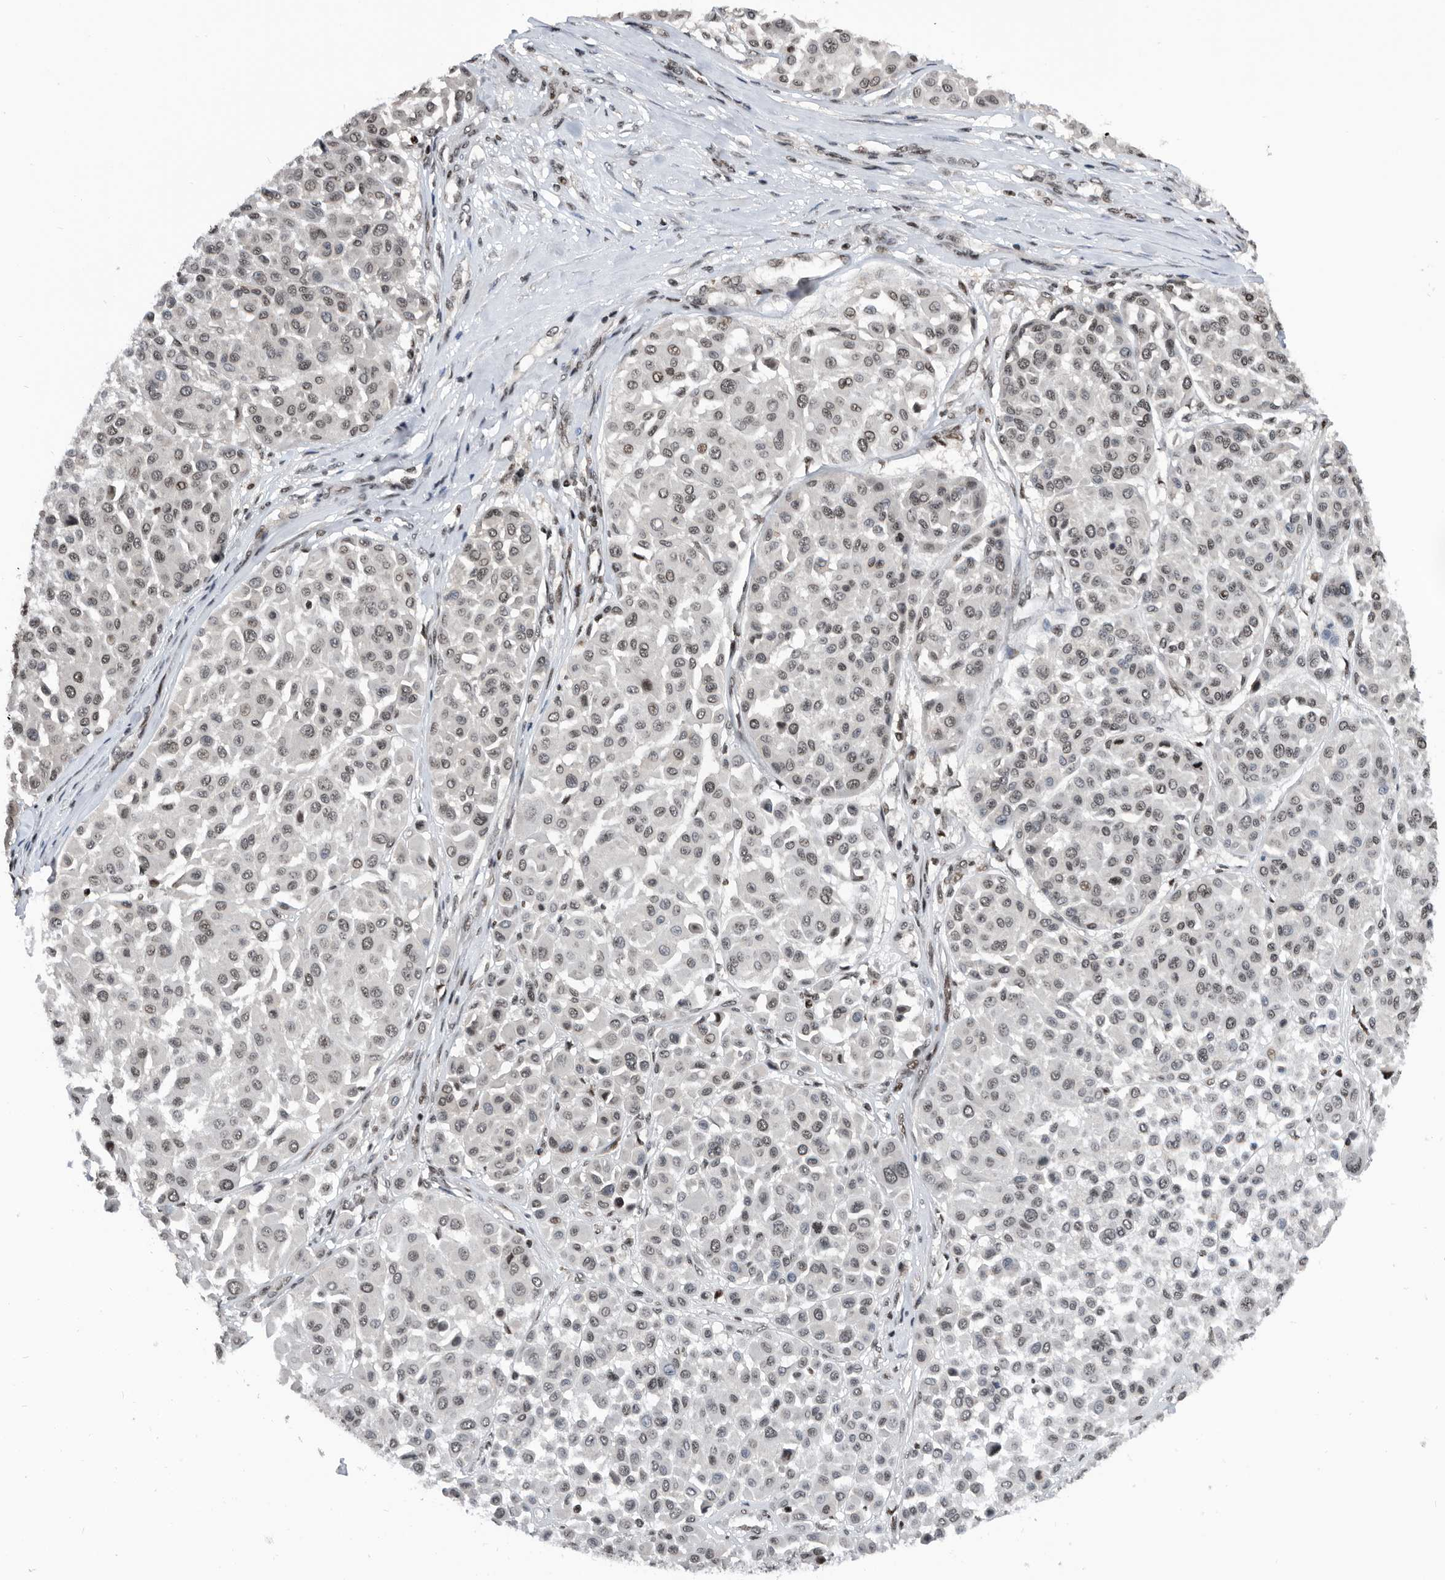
{"staining": {"intensity": "weak", "quantity": "<25%", "location": "nuclear"}, "tissue": "melanoma", "cell_type": "Tumor cells", "image_type": "cancer", "snomed": [{"axis": "morphology", "description": "Malignant melanoma, Metastatic site"}, {"axis": "topography", "description": "Soft tissue"}], "caption": "Immunohistochemical staining of human melanoma exhibits no significant positivity in tumor cells. (DAB (3,3'-diaminobenzidine) IHC with hematoxylin counter stain).", "gene": "SNRNP48", "patient": {"sex": "male", "age": 41}}